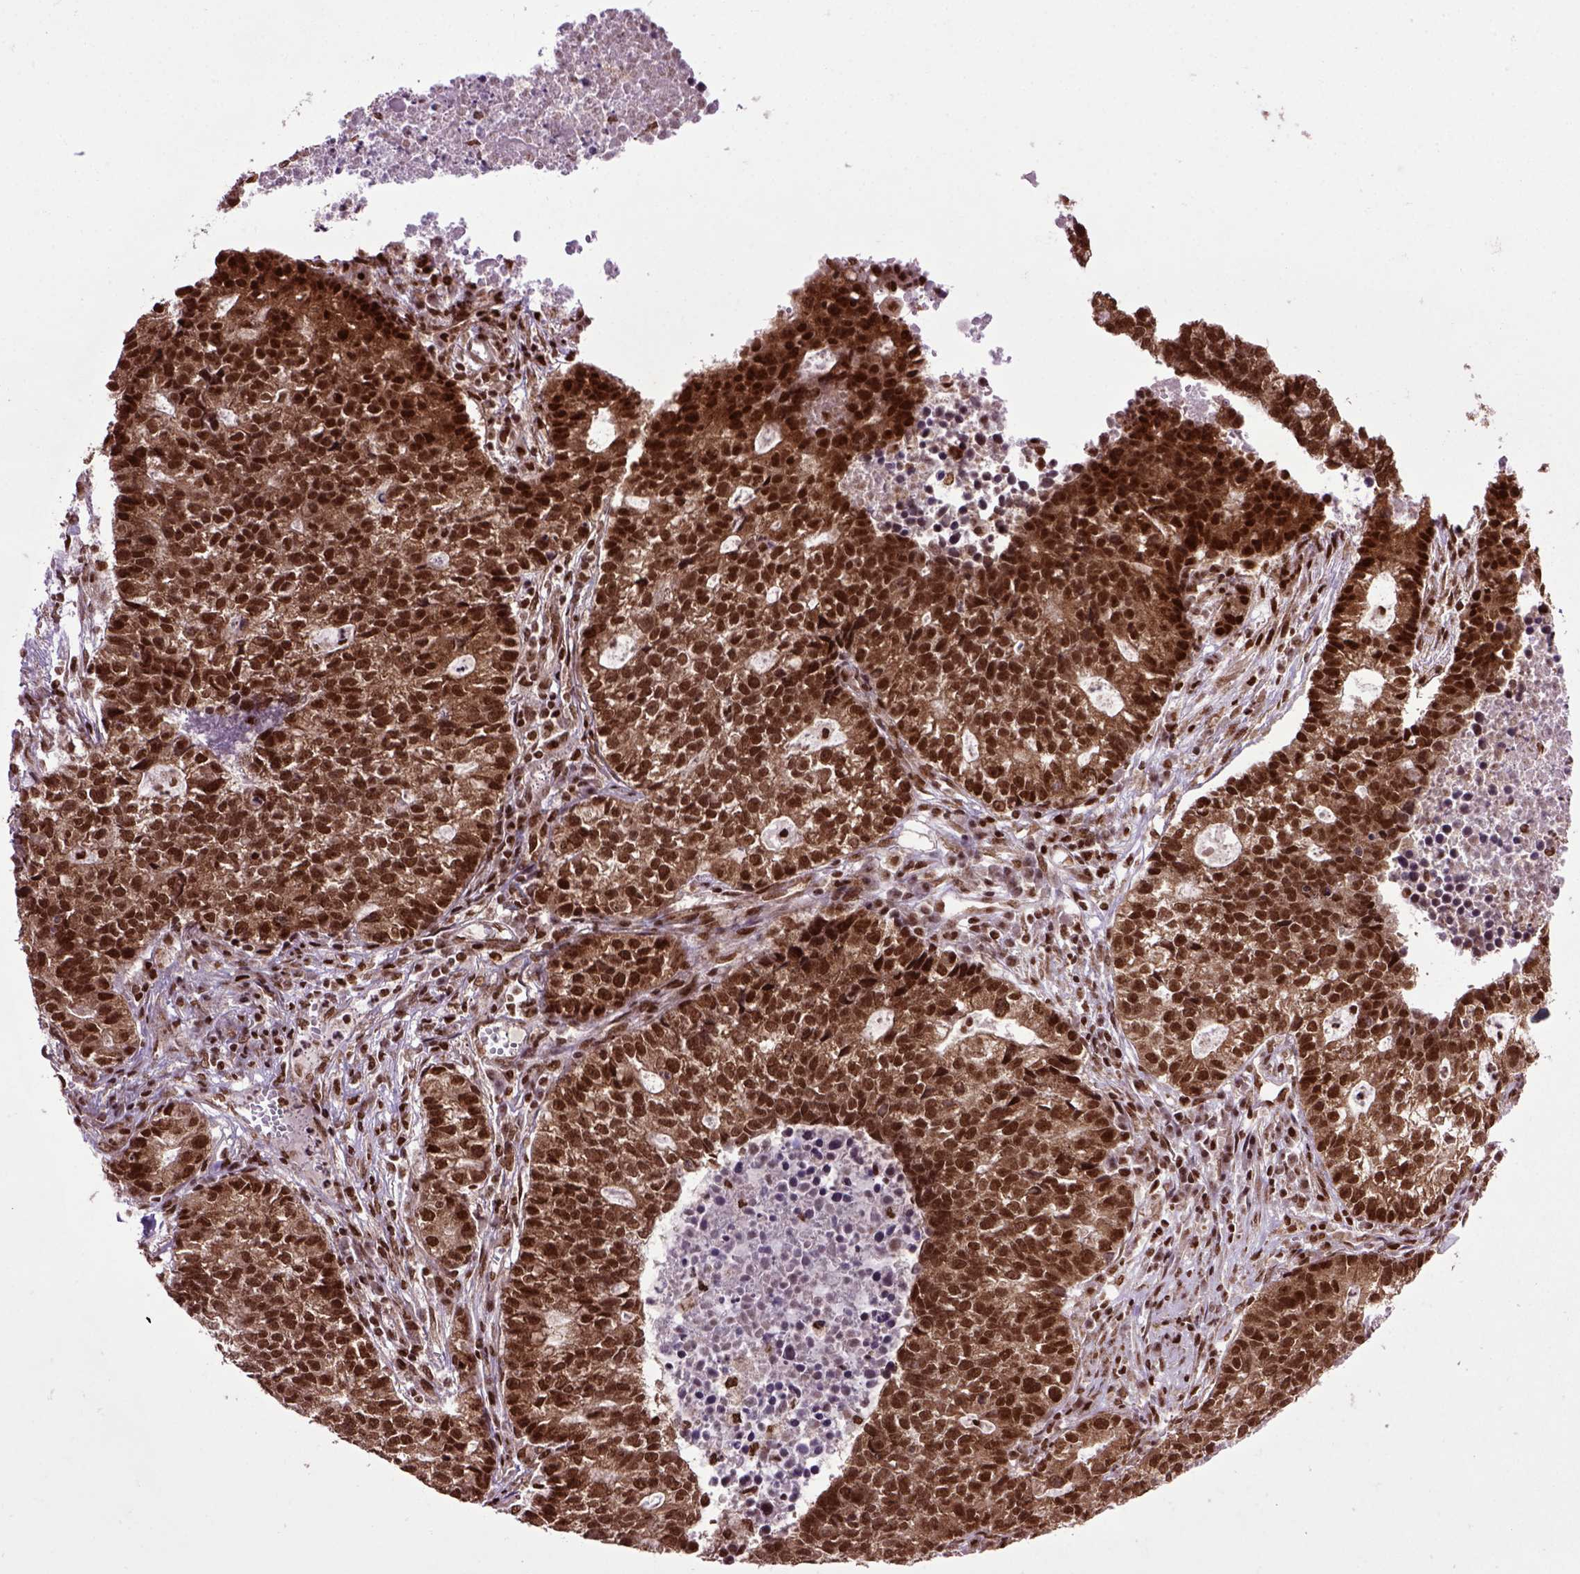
{"staining": {"intensity": "strong", "quantity": ">75%", "location": "cytoplasmic/membranous,nuclear"}, "tissue": "lung cancer", "cell_type": "Tumor cells", "image_type": "cancer", "snomed": [{"axis": "morphology", "description": "Adenocarcinoma, NOS"}, {"axis": "topography", "description": "Lung"}], "caption": "Immunohistochemistry (IHC) (DAB) staining of human lung cancer (adenocarcinoma) displays strong cytoplasmic/membranous and nuclear protein expression in about >75% of tumor cells. (DAB IHC with brightfield microscopy, high magnification).", "gene": "CELF1", "patient": {"sex": "male", "age": 57}}